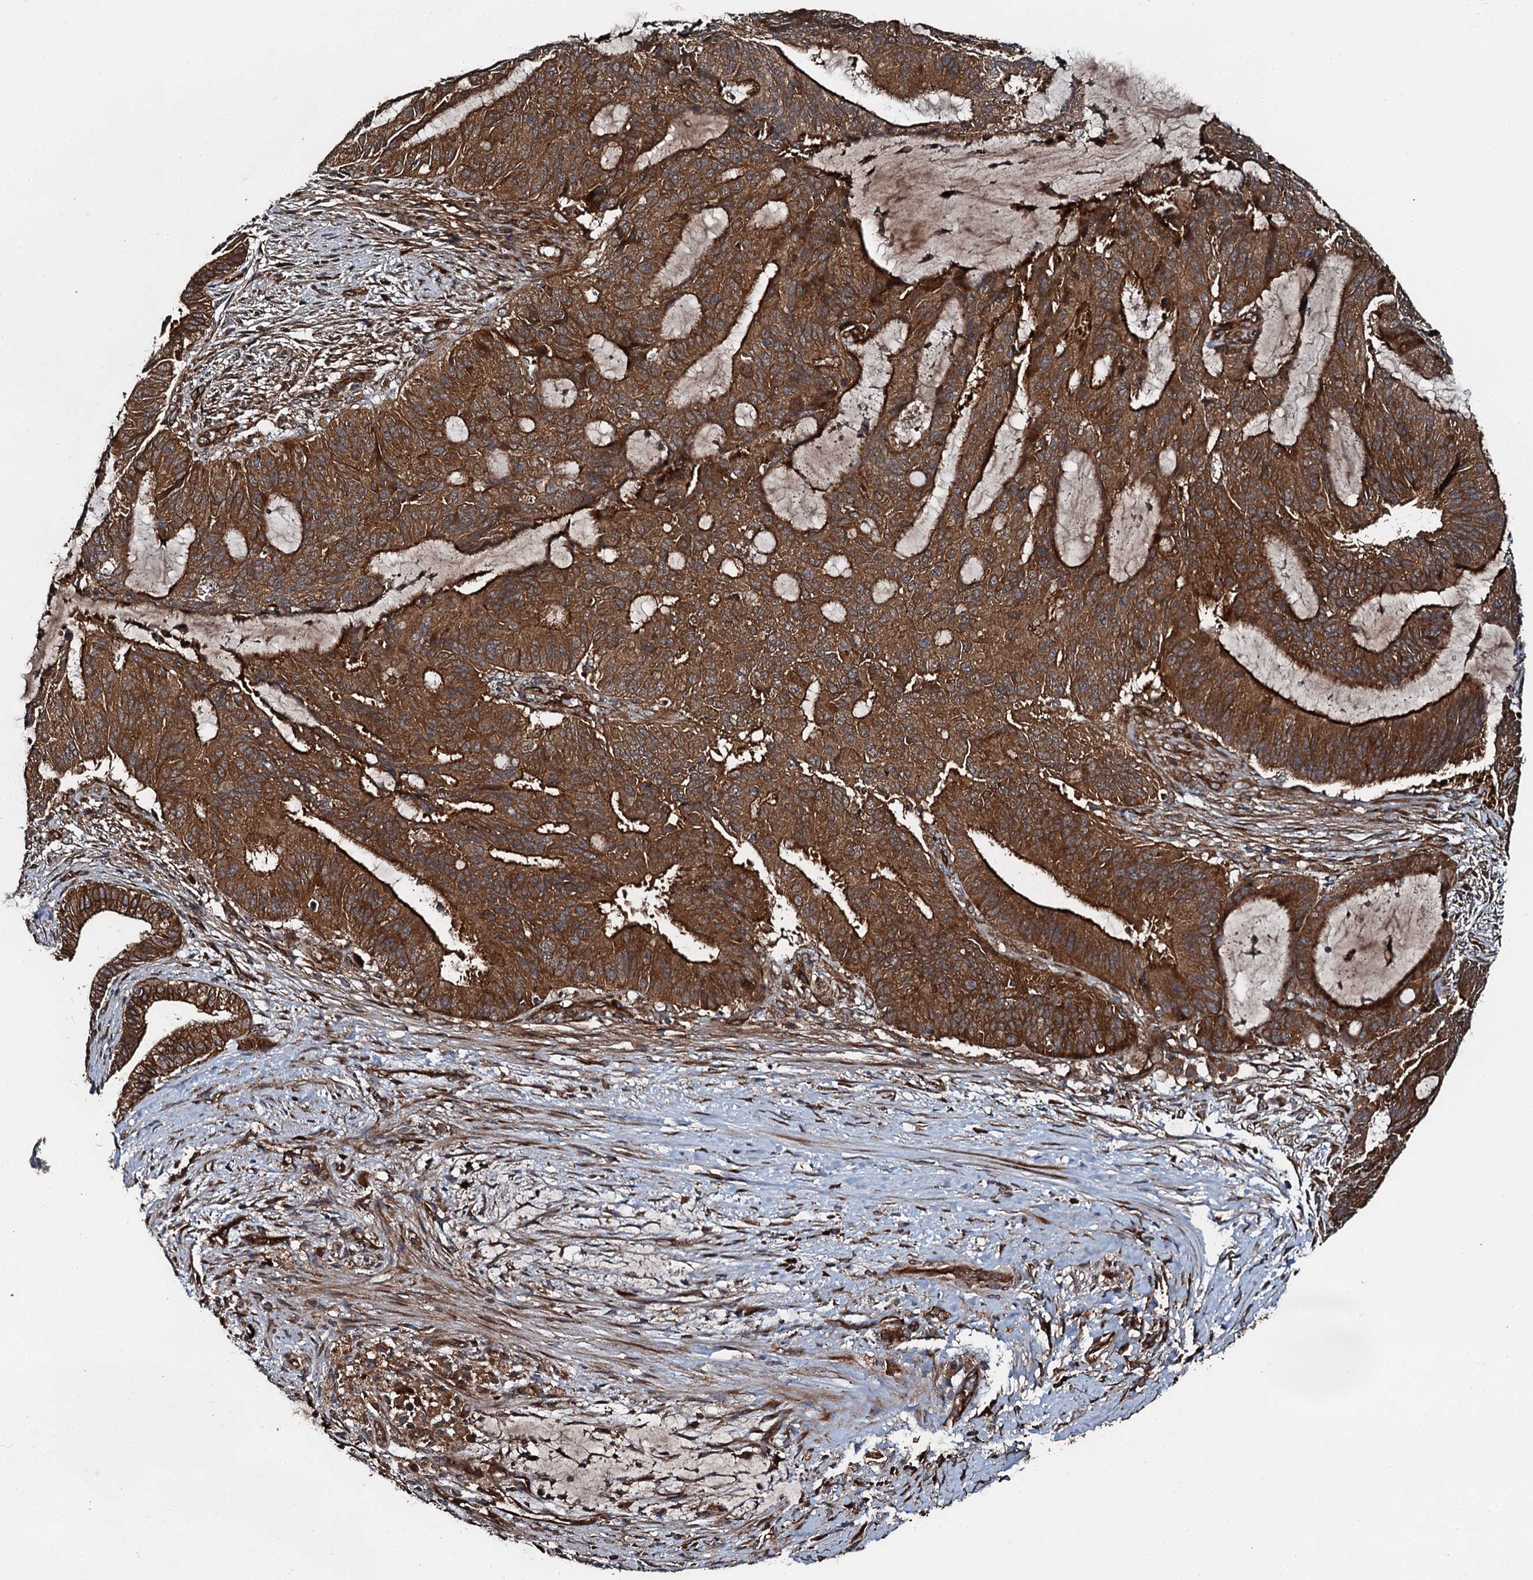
{"staining": {"intensity": "strong", "quantity": ">75%", "location": "cytoplasmic/membranous"}, "tissue": "liver cancer", "cell_type": "Tumor cells", "image_type": "cancer", "snomed": [{"axis": "morphology", "description": "Normal tissue, NOS"}, {"axis": "morphology", "description": "Cholangiocarcinoma"}, {"axis": "topography", "description": "Liver"}, {"axis": "topography", "description": "Peripheral nerve tissue"}], "caption": "Human liver cancer (cholangiocarcinoma) stained for a protein (brown) reveals strong cytoplasmic/membranous positive expression in approximately >75% of tumor cells.", "gene": "FLYWCH1", "patient": {"sex": "female", "age": 73}}